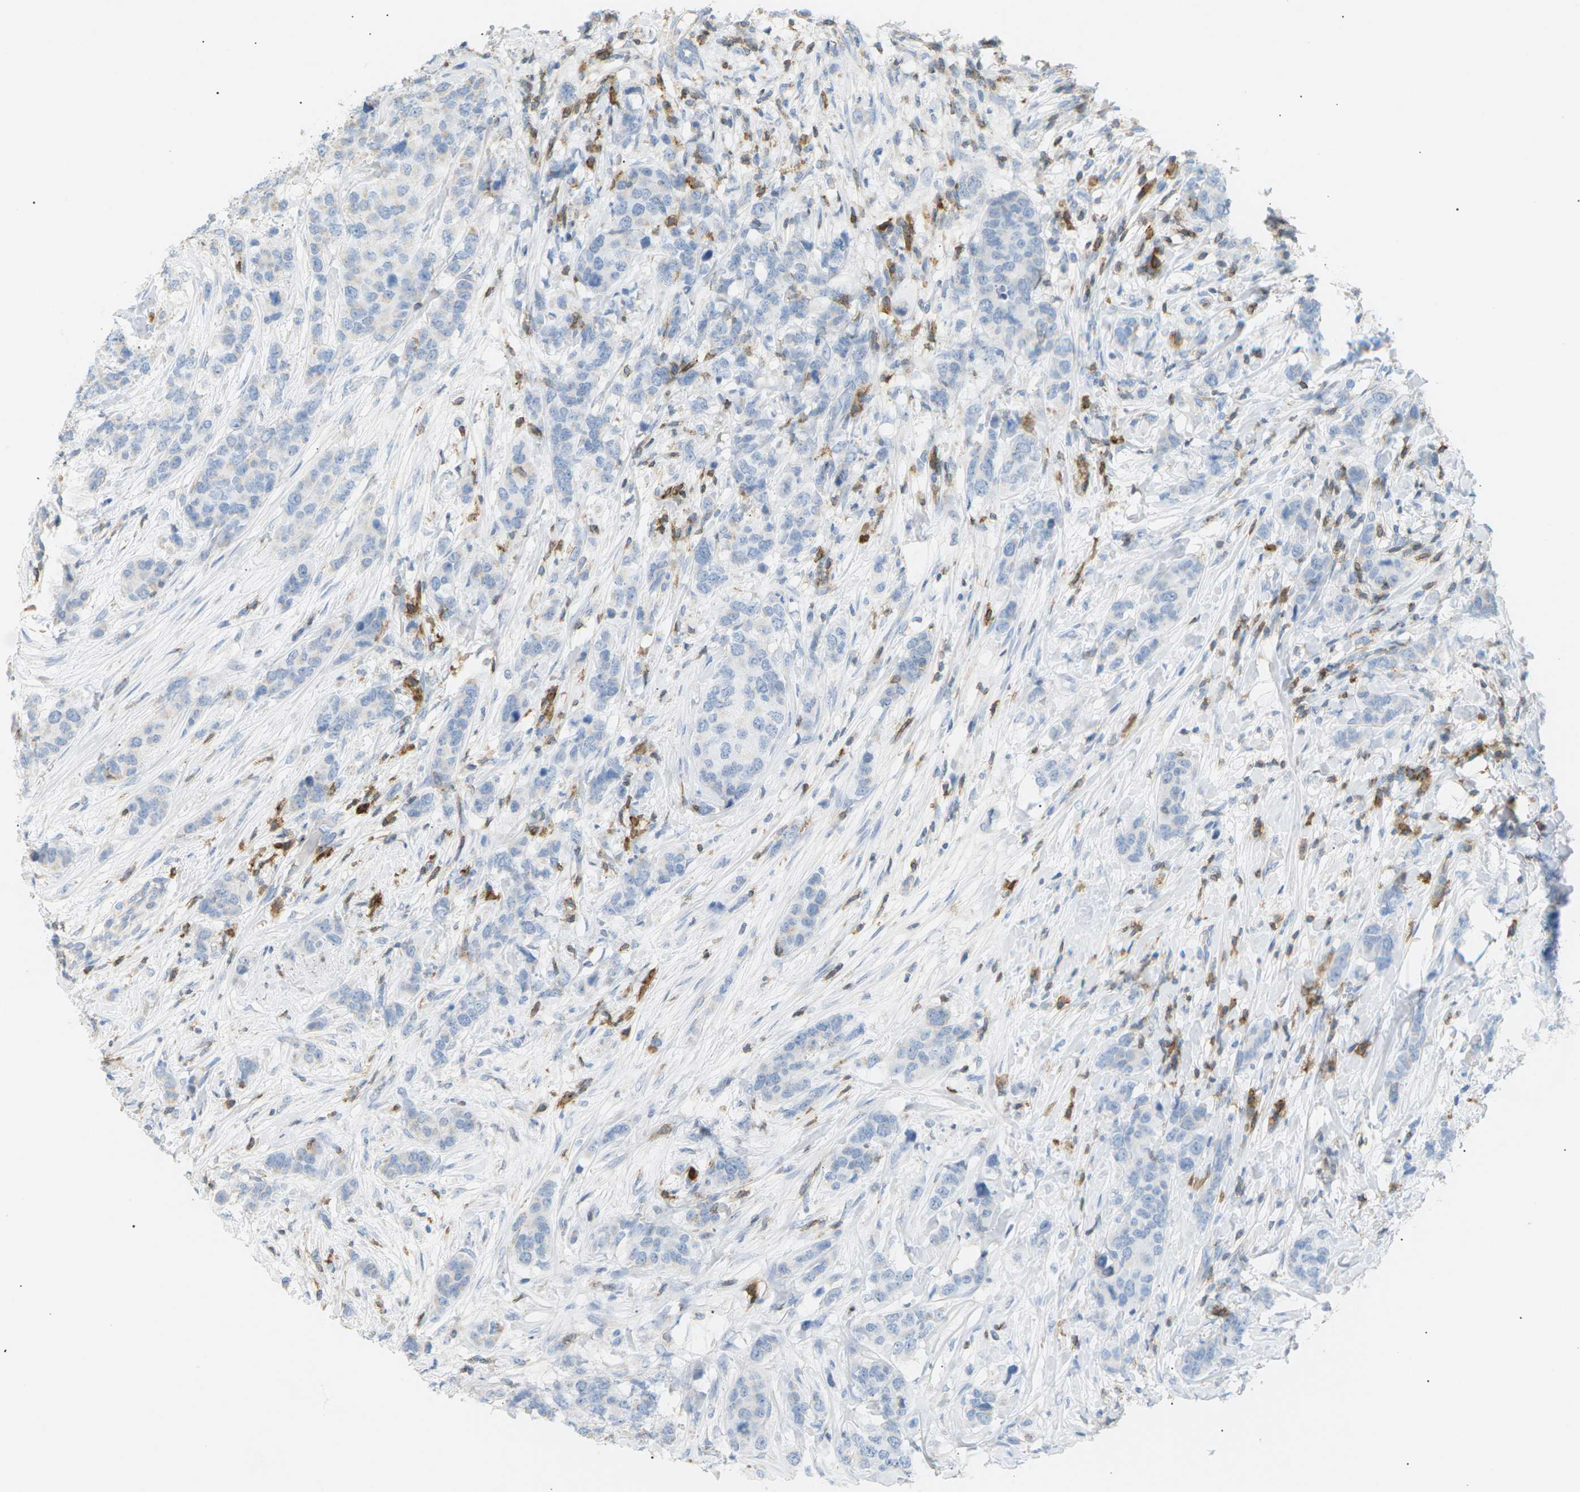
{"staining": {"intensity": "negative", "quantity": "none", "location": "none"}, "tissue": "breast cancer", "cell_type": "Tumor cells", "image_type": "cancer", "snomed": [{"axis": "morphology", "description": "Lobular carcinoma"}, {"axis": "topography", "description": "Breast"}], "caption": "IHC photomicrograph of neoplastic tissue: human breast cancer stained with DAB demonstrates no significant protein positivity in tumor cells.", "gene": "LIME1", "patient": {"sex": "female", "age": 59}}